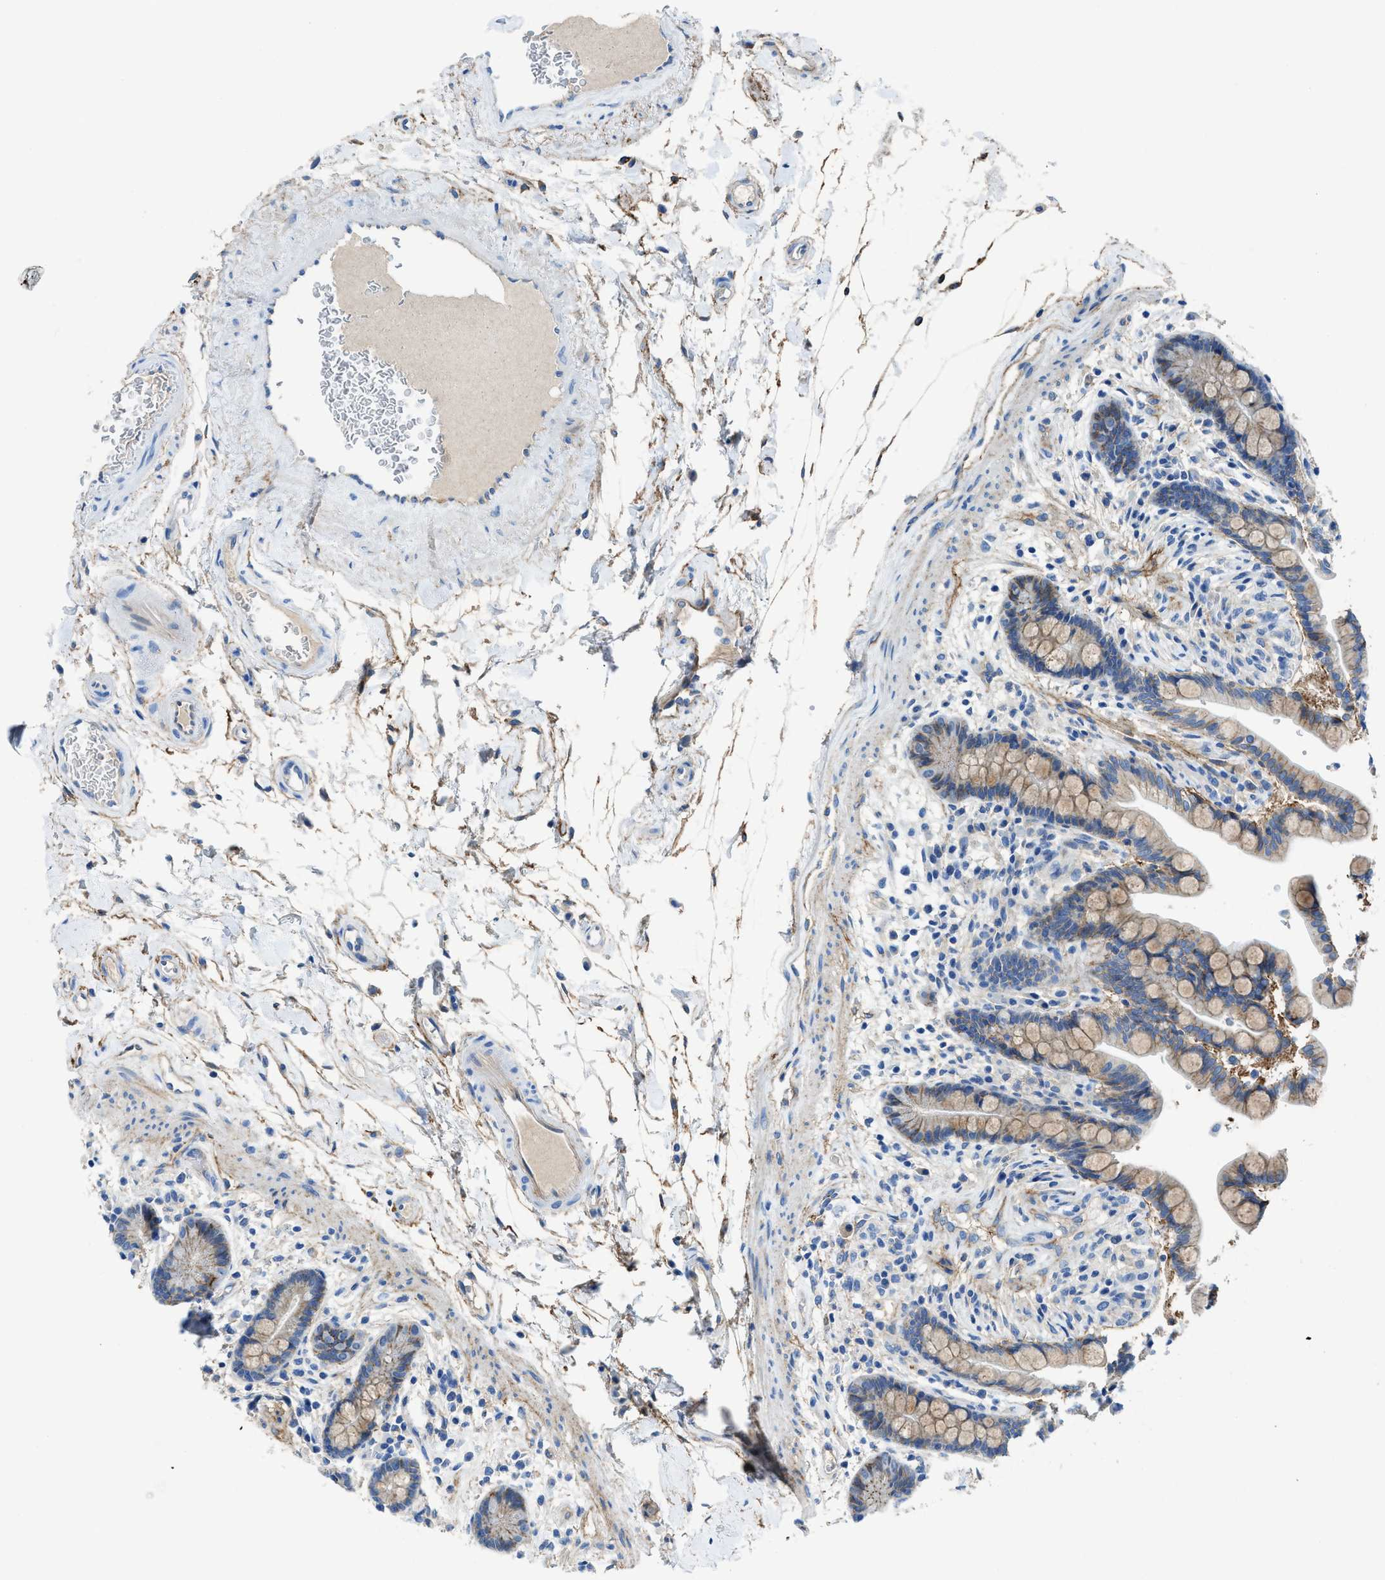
{"staining": {"intensity": "moderate", "quantity": "25%-75%", "location": "cytoplasmic/membranous"}, "tissue": "colon", "cell_type": "Endothelial cells", "image_type": "normal", "snomed": [{"axis": "morphology", "description": "Normal tissue, NOS"}, {"axis": "topography", "description": "Colon"}], "caption": "DAB immunohistochemical staining of benign human colon exhibits moderate cytoplasmic/membranous protein staining in about 25%-75% of endothelial cells.", "gene": "PTGFRN", "patient": {"sex": "male", "age": 73}}